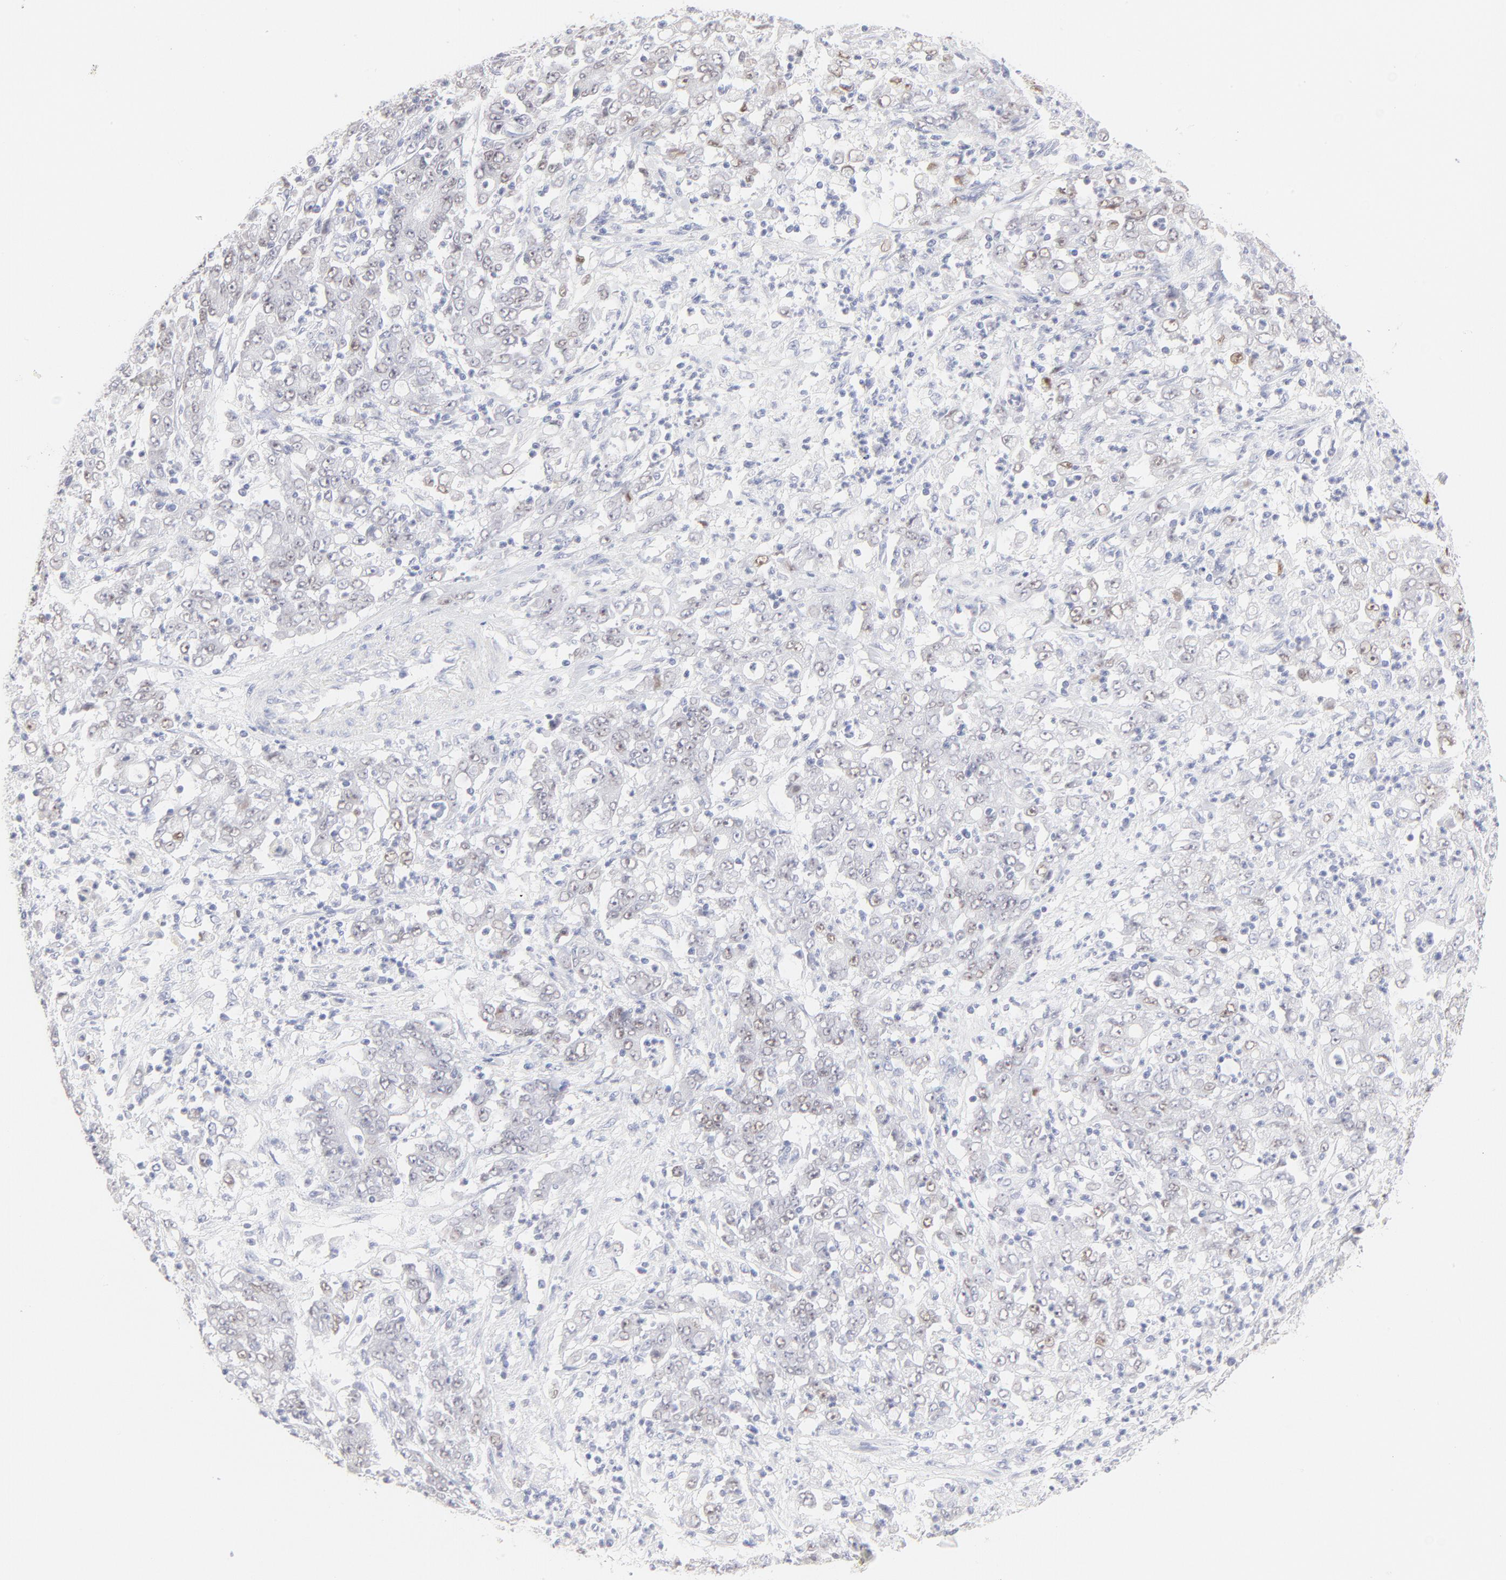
{"staining": {"intensity": "weak", "quantity": ">75%", "location": "nuclear"}, "tissue": "stomach cancer", "cell_type": "Tumor cells", "image_type": "cancer", "snomed": [{"axis": "morphology", "description": "Adenocarcinoma, NOS"}, {"axis": "topography", "description": "Stomach, lower"}], "caption": "Protein expression by immunohistochemistry reveals weak nuclear expression in approximately >75% of tumor cells in stomach adenocarcinoma.", "gene": "ELF3", "patient": {"sex": "female", "age": 71}}